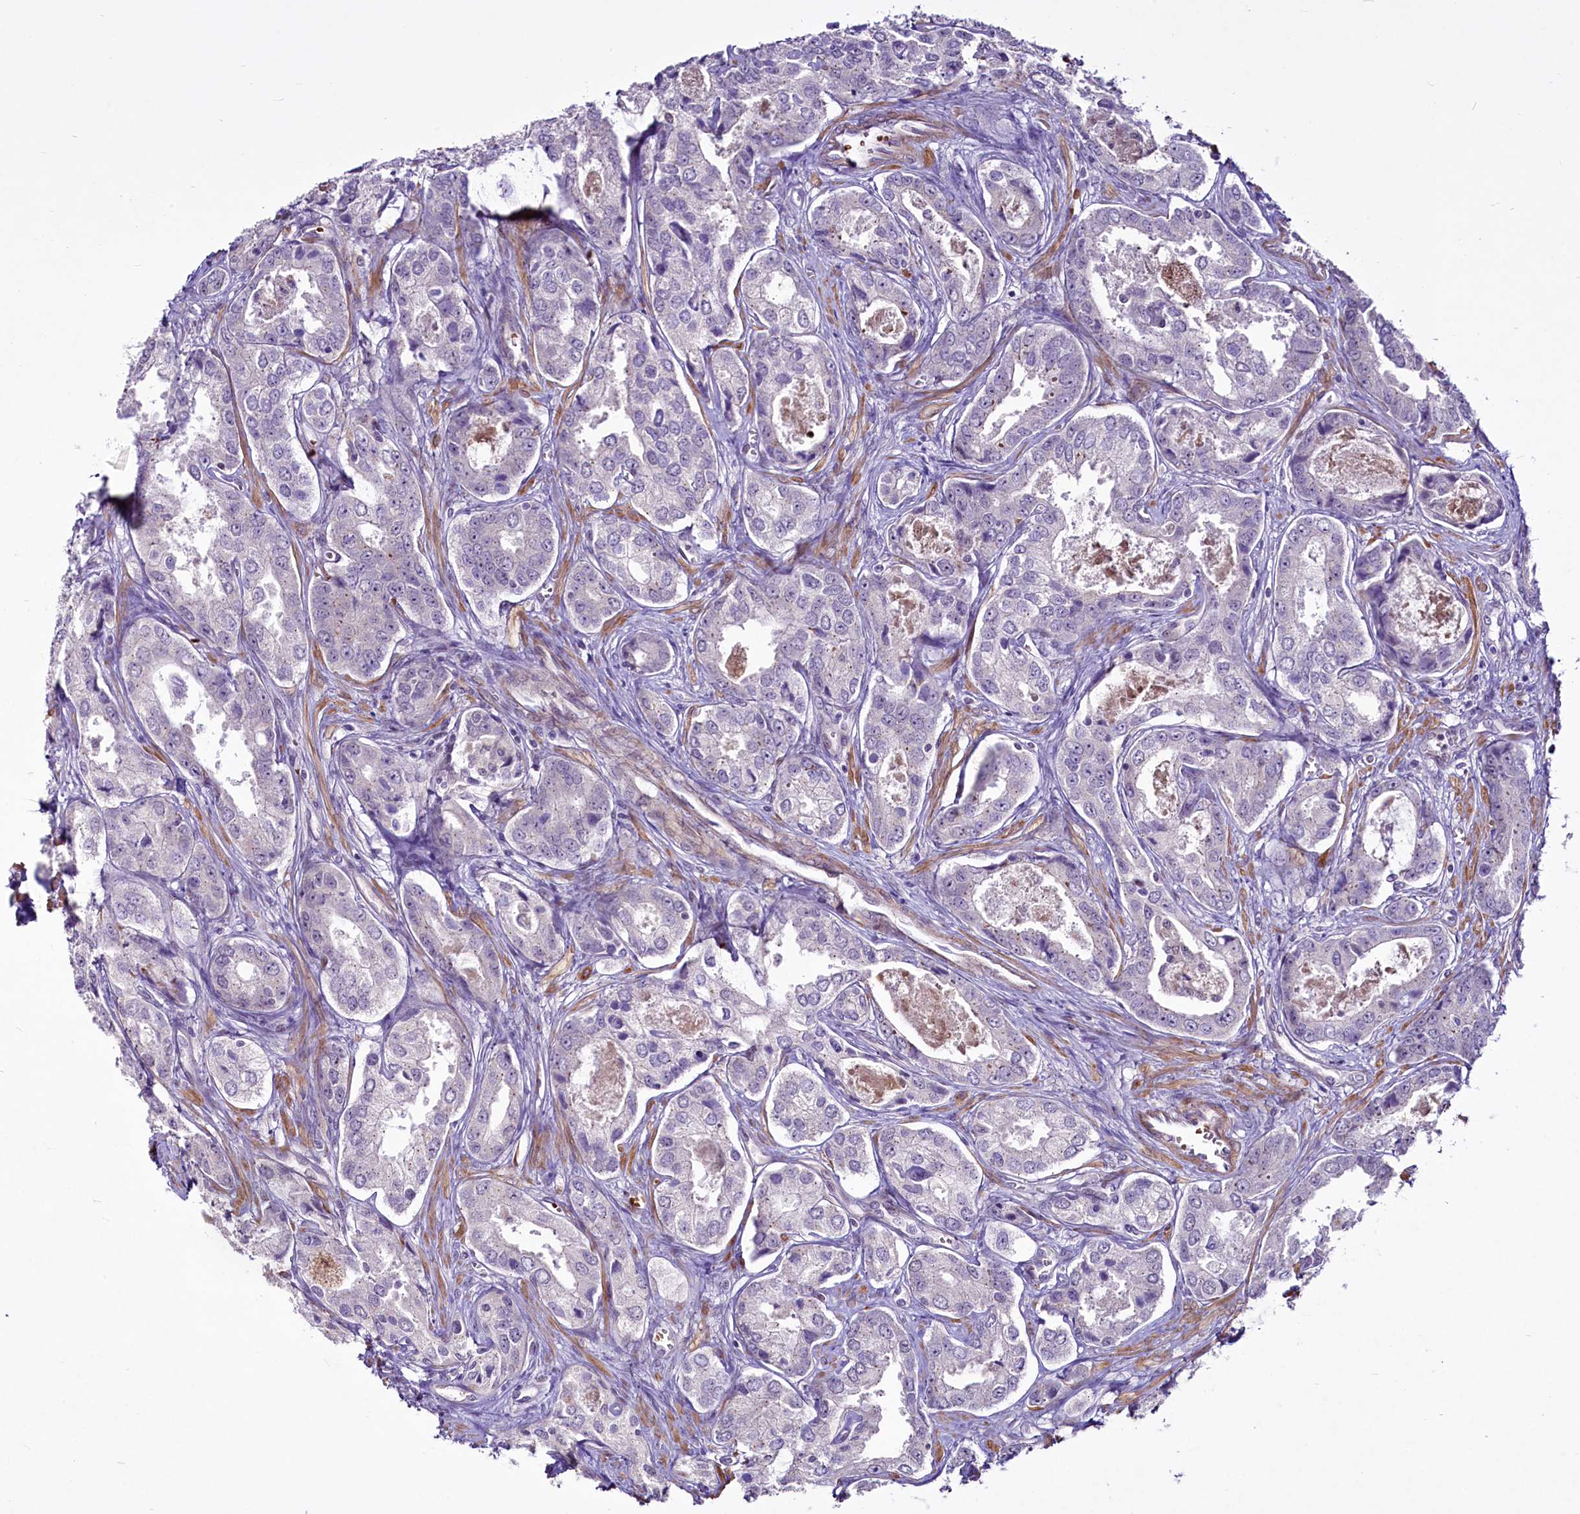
{"staining": {"intensity": "negative", "quantity": "none", "location": "none"}, "tissue": "prostate cancer", "cell_type": "Tumor cells", "image_type": "cancer", "snomed": [{"axis": "morphology", "description": "Adenocarcinoma, Low grade"}, {"axis": "topography", "description": "Prostate"}], "caption": "IHC of human prostate adenocarcinoma (low-grade) reveals no staining in tumor cells. (DAB (3,3'-diaminobenzidine) immunohistochemistry (IHC), high magnification).", "gene": "SUSD3", "patient": {"sex": "male", "age": 68}}